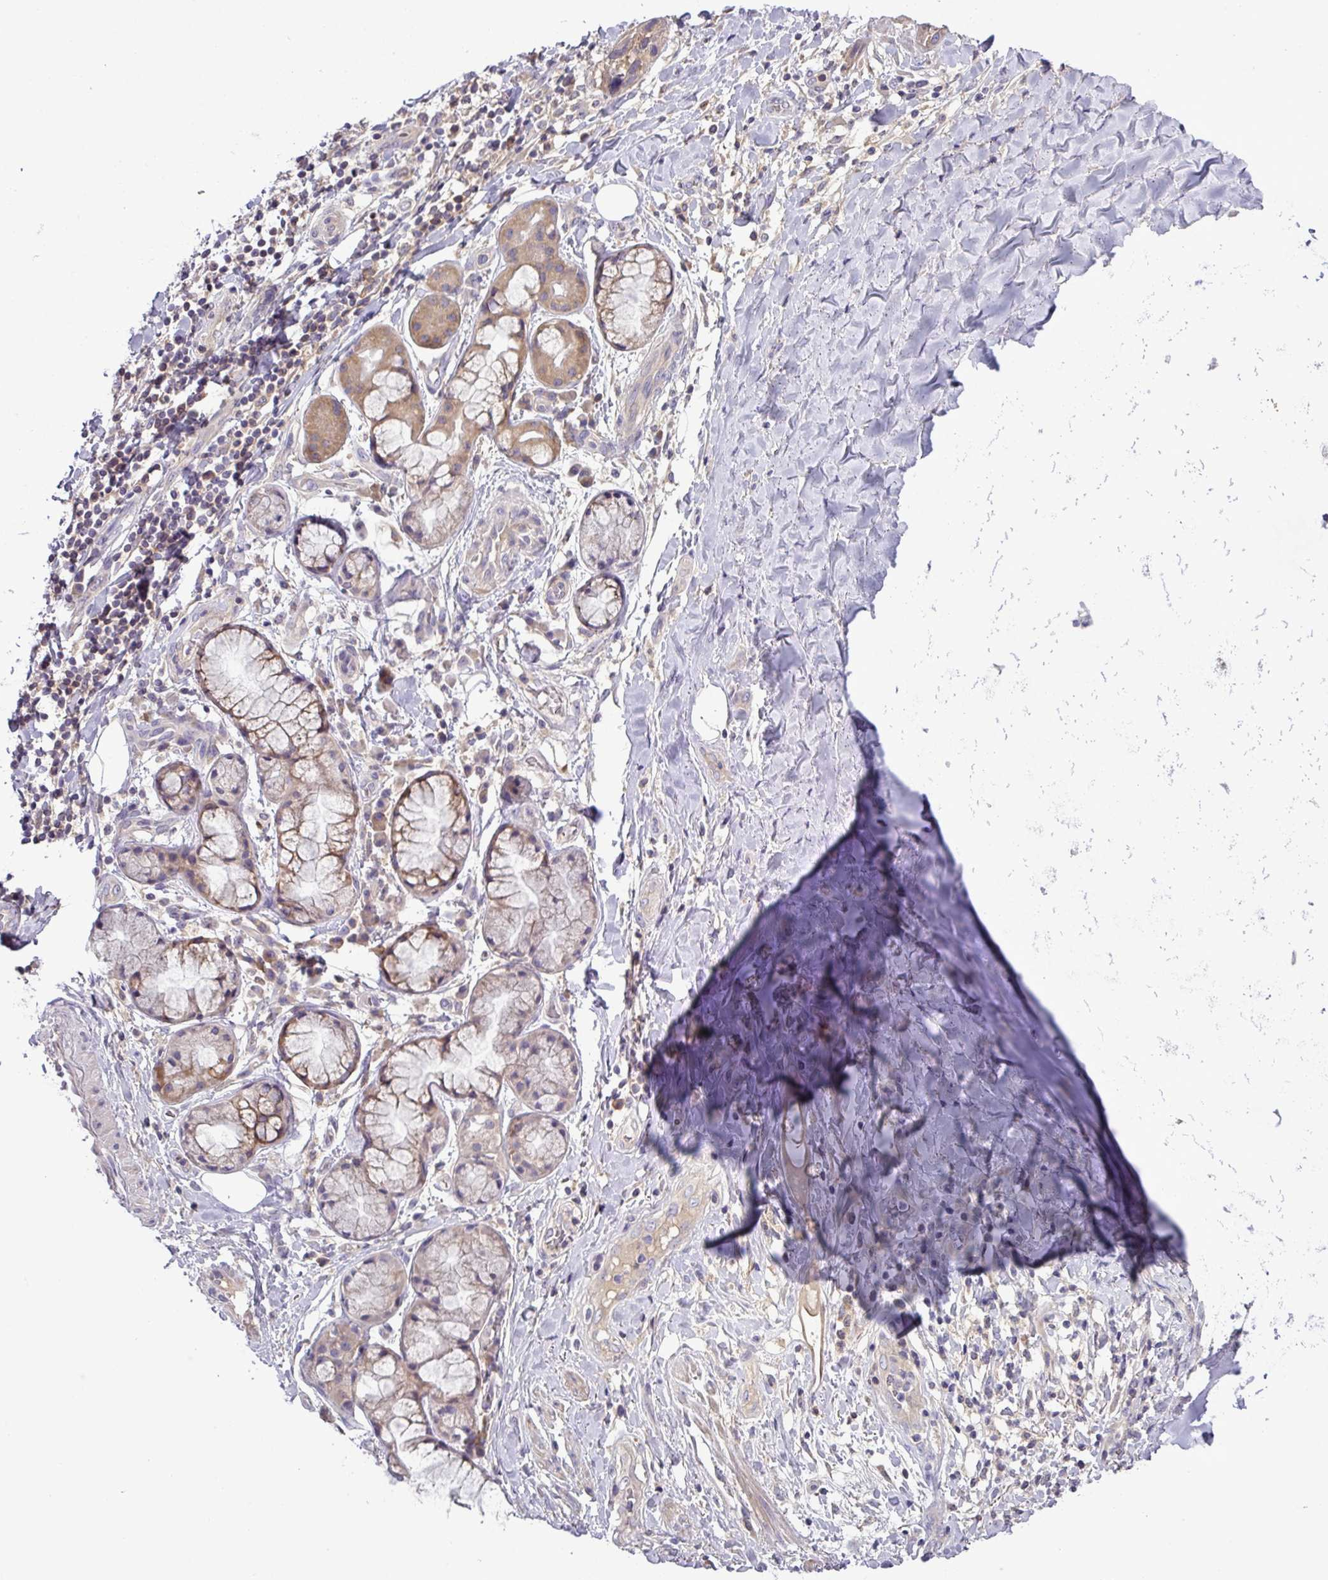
{"staining": {"intensity": "negative", "quantity": "none", "location": "none"}, "tissue": "adipose tissue", "cell_type": "Adipocytes", "image_type": "normal", "snomed": [{"axis": "morphology", "description": "Normal tissue, NOS"}, {"axis": "morphology", "description": "Squamous cell carcinoma, NOS"}, {"axis": "topography", "description": "Bronchus"}, {"axis": "topography", "description": "Lung"}], "caption": "The photomicrograph exhibits no significant positivity in adipocytes of adipose tissue.", "gene": "TMEM62", "patient": {"sex": "female", "age": 70}}